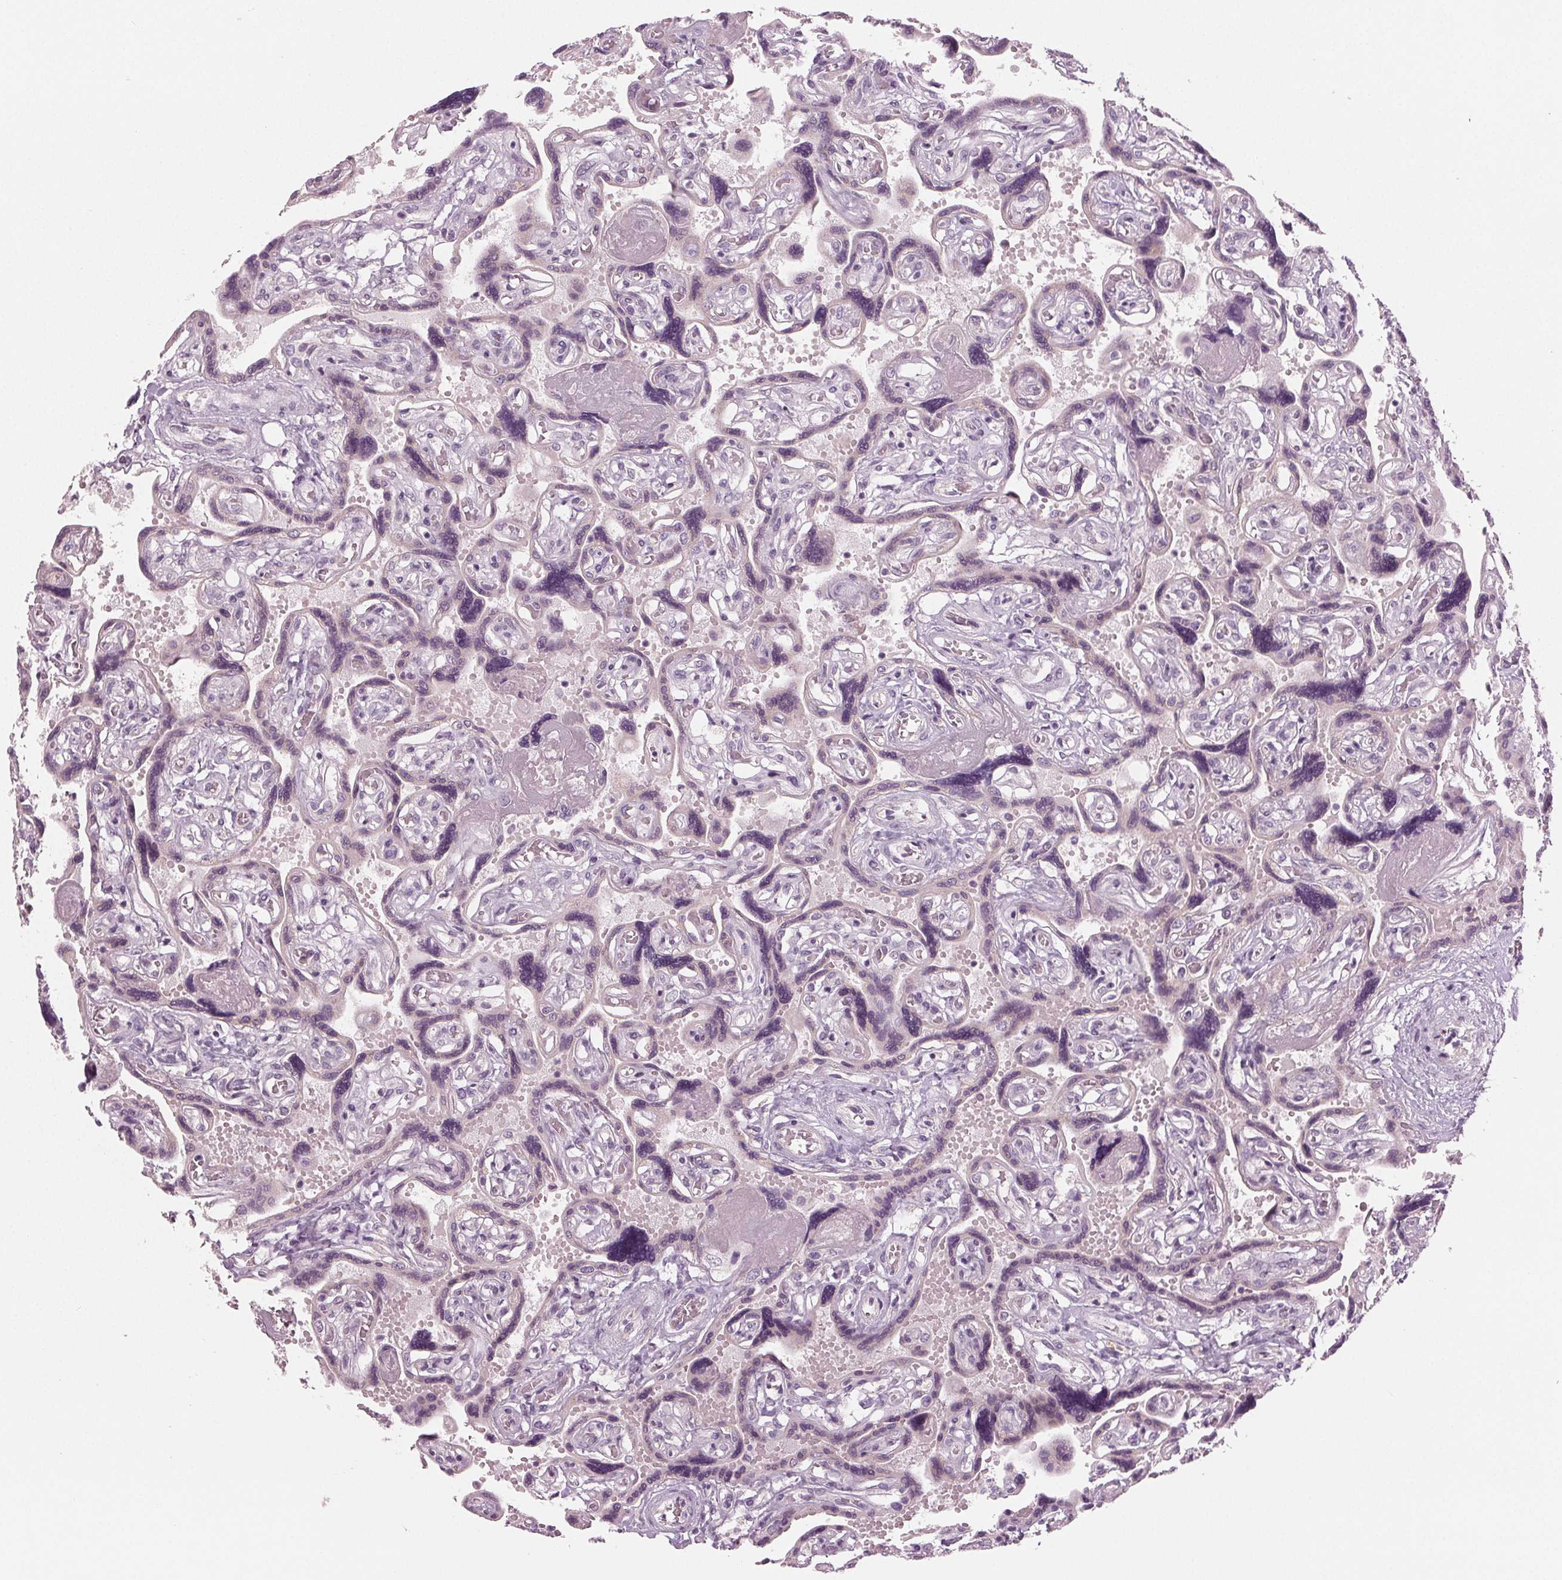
{"staining": {"intensity": "negative", "quantity": "none", "location": "none"}, "tissue": "placenta", "cell_type": "Decidual cells", "image_type": "normal", "snomed": [{"axis": "morphology", "description": "Normal tissue, NOS"}, {"axis": "topography", "description": "Placenta"}], "caption": "The histopathology image shows no staining of decidual cells in unremarkable placenta. (DAB (3,3'-diaminobenzidine) immunohistochemistry (IHC), high magnification).", "gene": "PRAP1", "patient": {"sex": "female", "age": 32}}